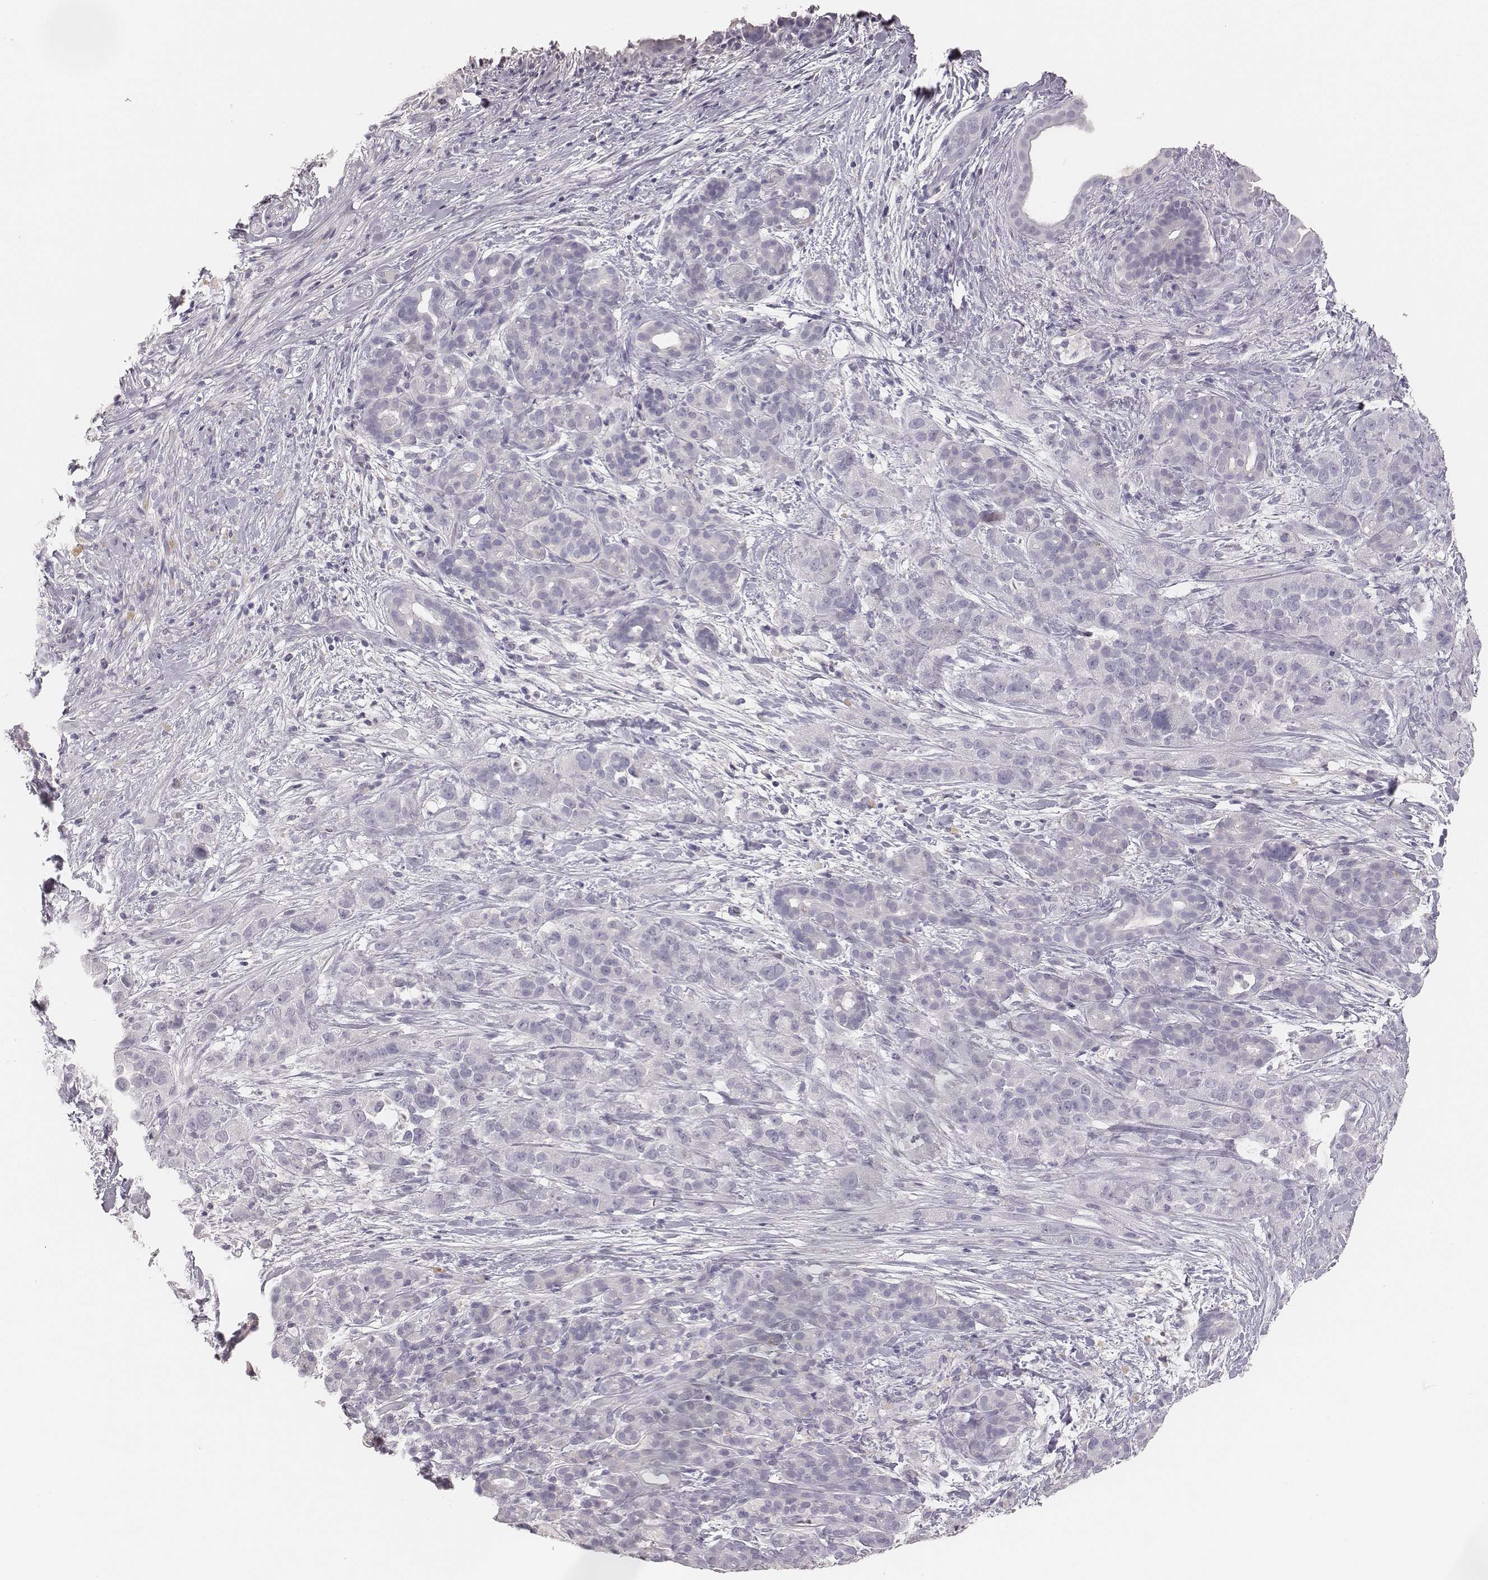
{"staining": {"intensity": "negative", "quantity": "none", "location": "none"}, "tissue": "pancreatic cancer", "cell_type": "Tumor cells", "image_type": "cancer", "snomed": [{"axis": "morphology", "description": "Adenocarcinoma, NOS"}, {"axis": "topography", "description": "Pancreas"}], "caption": "Immunohistochemistry (IHC) photomicrograph of neoplastic tissue: adenocarcinoma (pancreatic) stained with DAB exhibits no significant protein positivity in tumor cells.", "gene": "MYH6", "patient": {"sex": "male", "age": 44}}